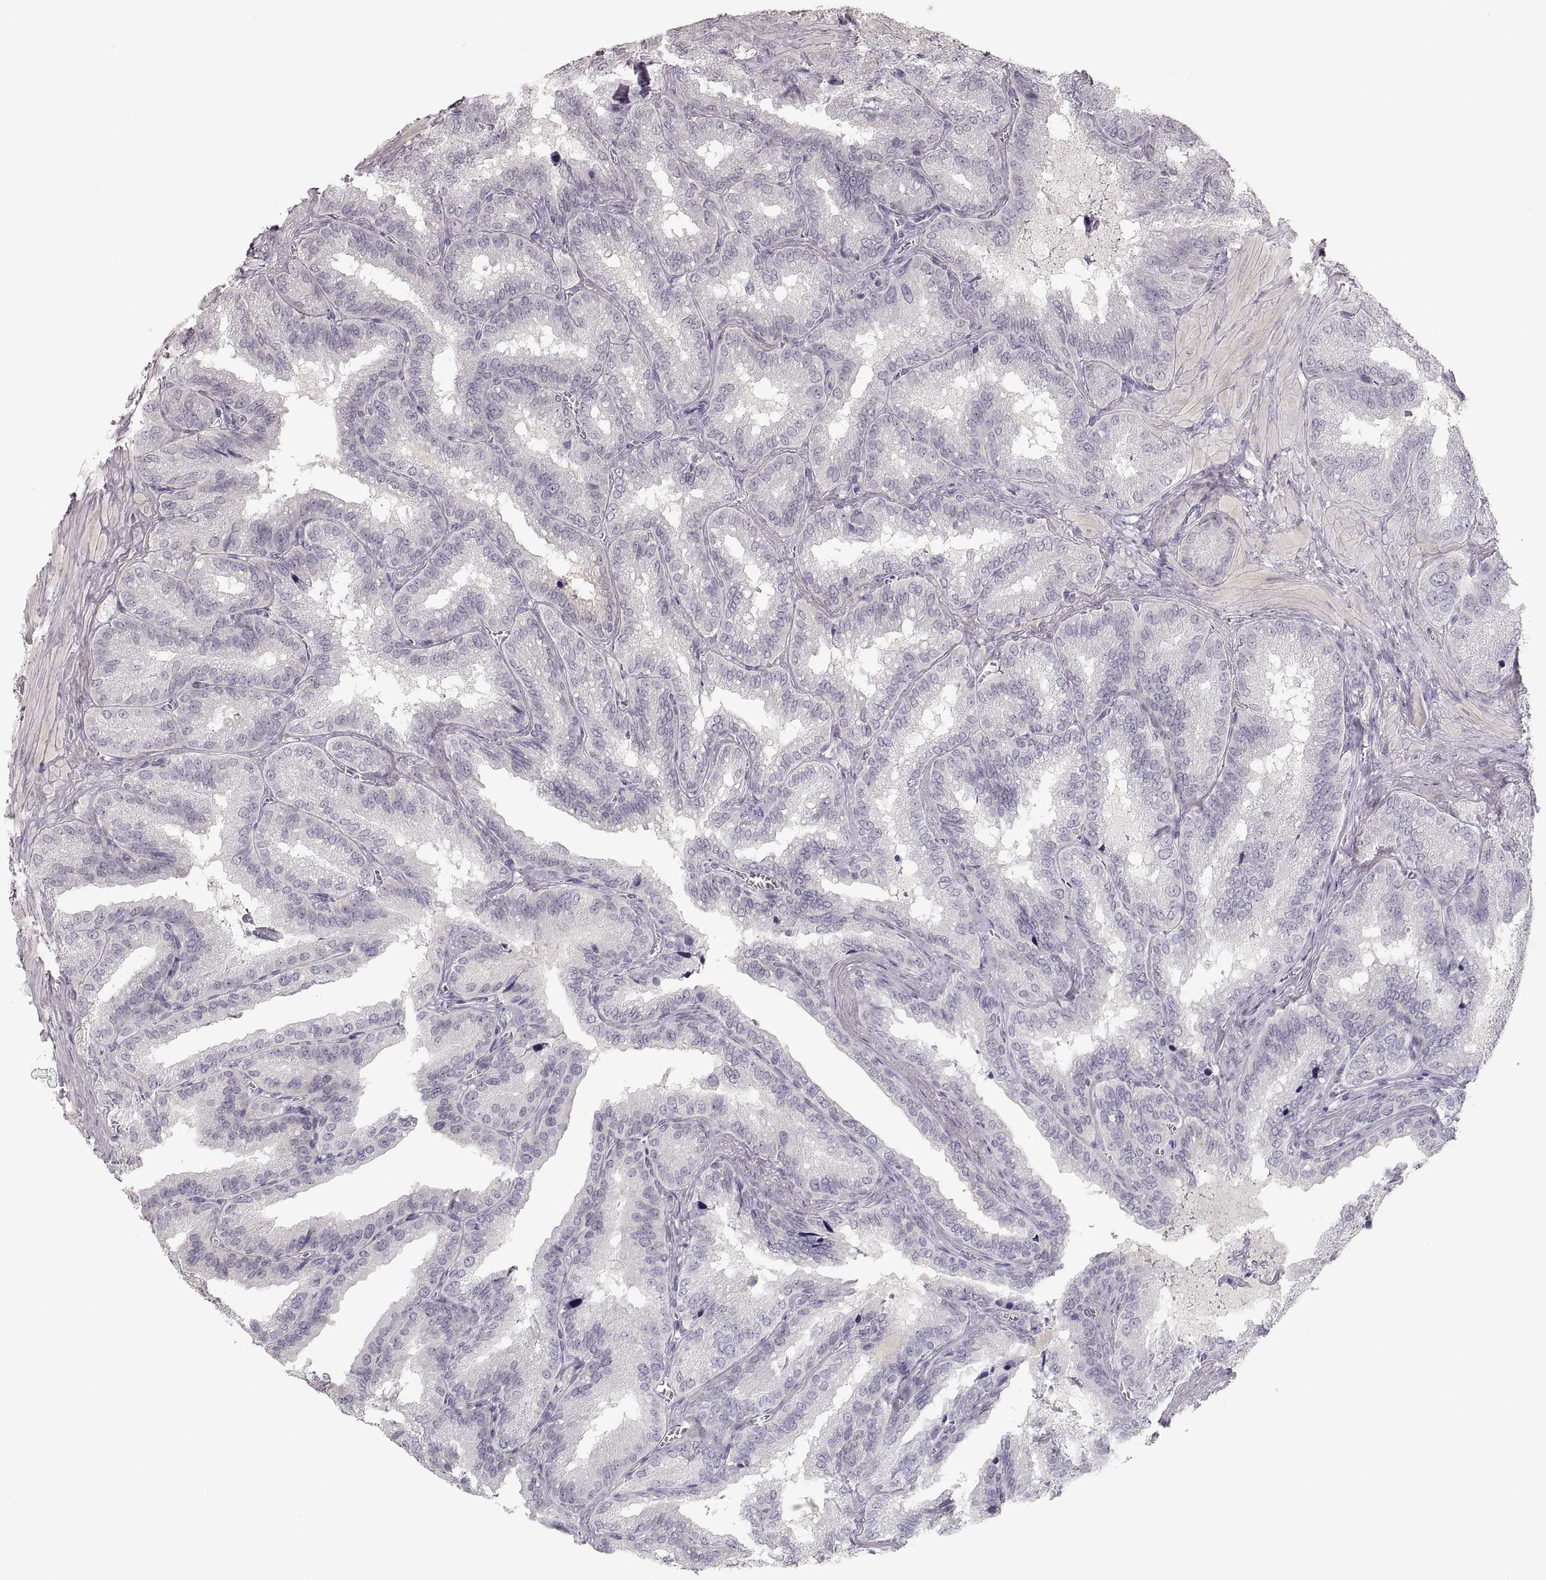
{"staining": {"intensity": "negative", "quantity": "none", "location": "none"}, "tissue": "seminal vesicle", "cell_type": "Glandular cells", "image_type": "normal", "snomed": [{"axis": "morphology", "description": "Normal tissue, NOS"}, {"axis": "topography", "description": "Seminal veicle"}], "caption": "This histopathology image is of unremarkable seminal vesicle stained with immunohistochemistry to label a protein in brown with the nuclei are counter-stained blue. There is no positivity in glandular cells. (DAB (3,3'-diaminobenzidine) immunohistochemistry (IHC) with hematoxylin counter stain).", "gene": "PCSK2", "patient": {"sex": "male", "age": 37}}